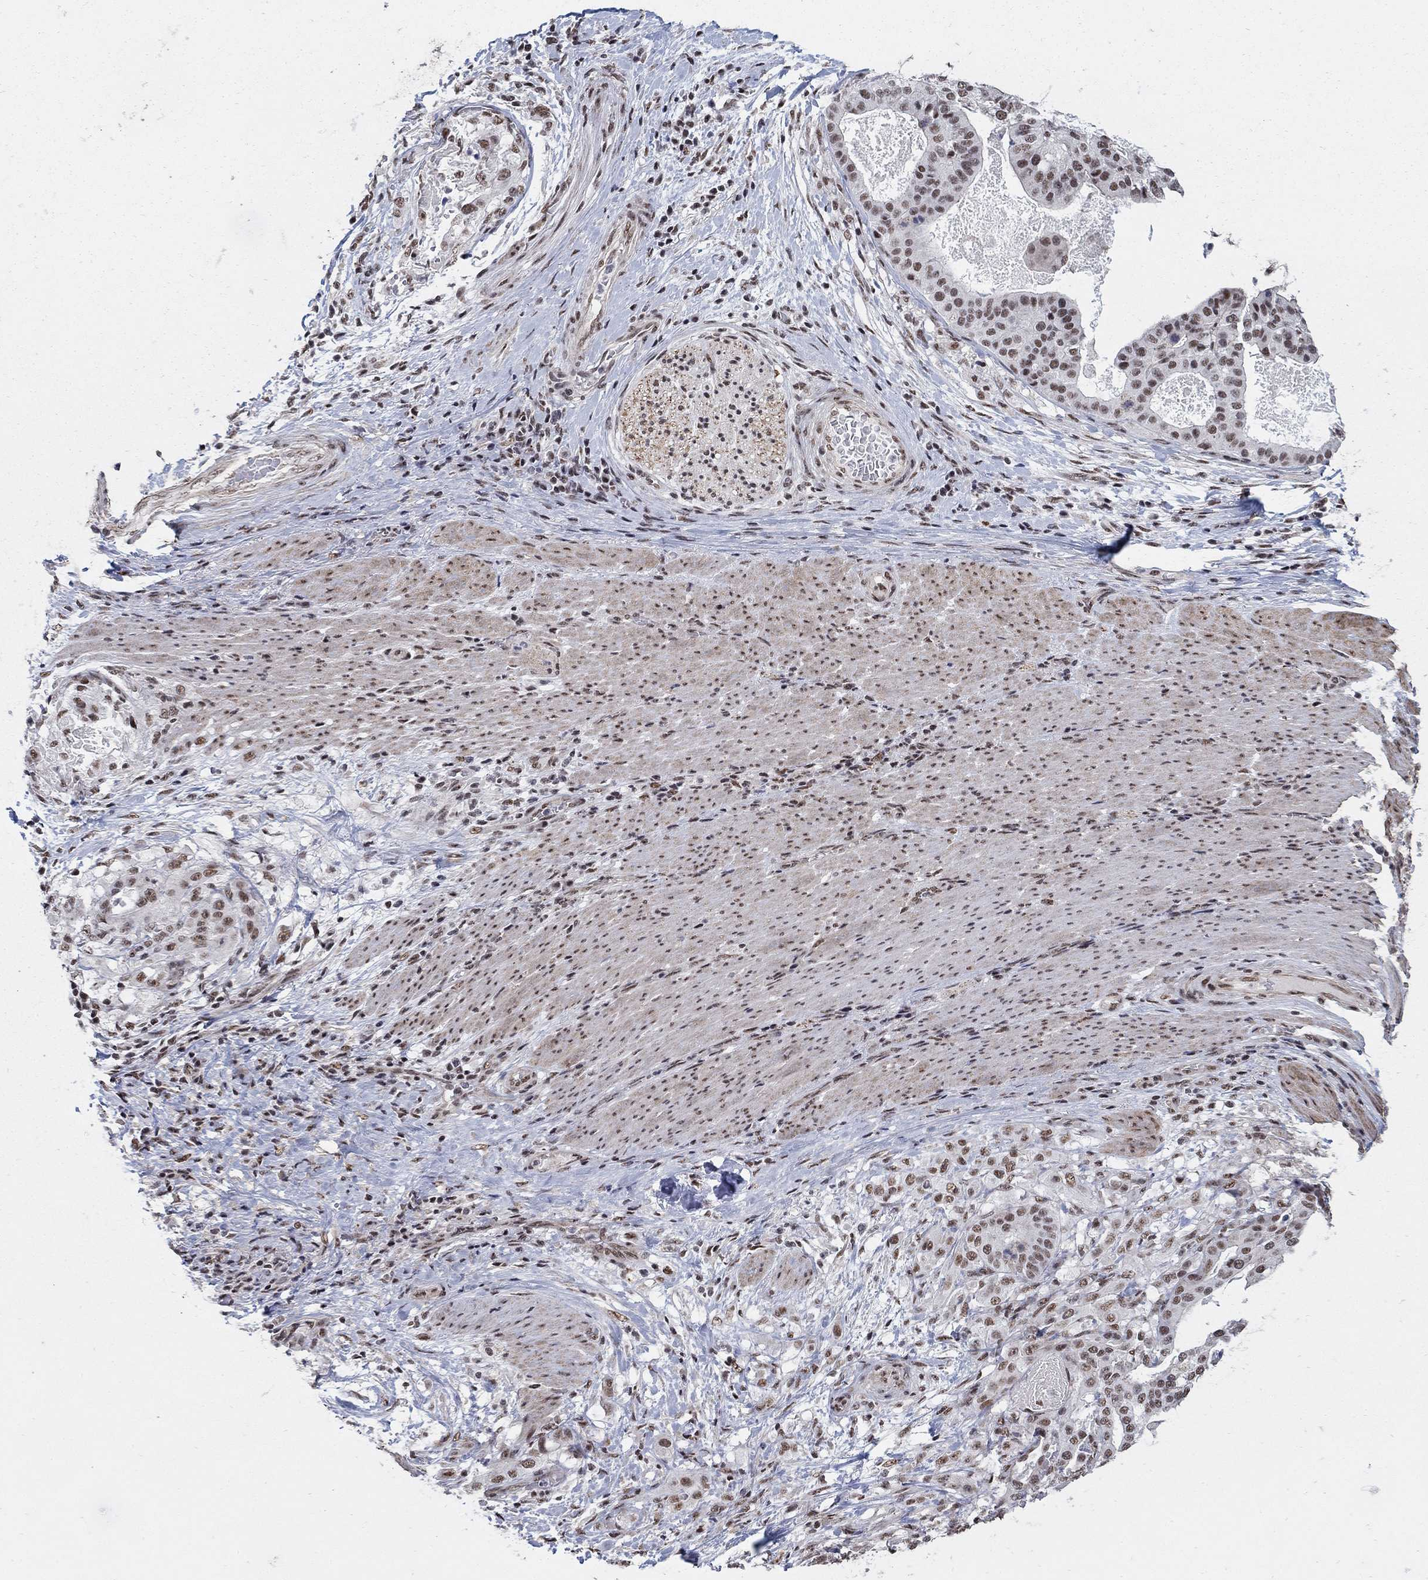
{"staining": {"intensity": "moderate", "quantity": "25%-75%", "location": "nuclear"}, "tissue": "stomach cancer", "cell_type": "Tumor cells", "image_type": "cancer", "snomed": [{"axis": "morphology", "description": "Adenocarcinoma, NOS"}, {"axis": "topography", "description": "Stomach"}], "caption": "DAB (3,3'-diaminobenzidine) immunohistochemical staining of adenocarcinoma (stomach) demonstrates moderate nuclear protein expression in approximately 25%-75% of tumor cells. Ihc stains the protein in brown and the nuclei are stained blue.", "gene": "PNISR", "patient": {"sex": "male", "age": 48}}